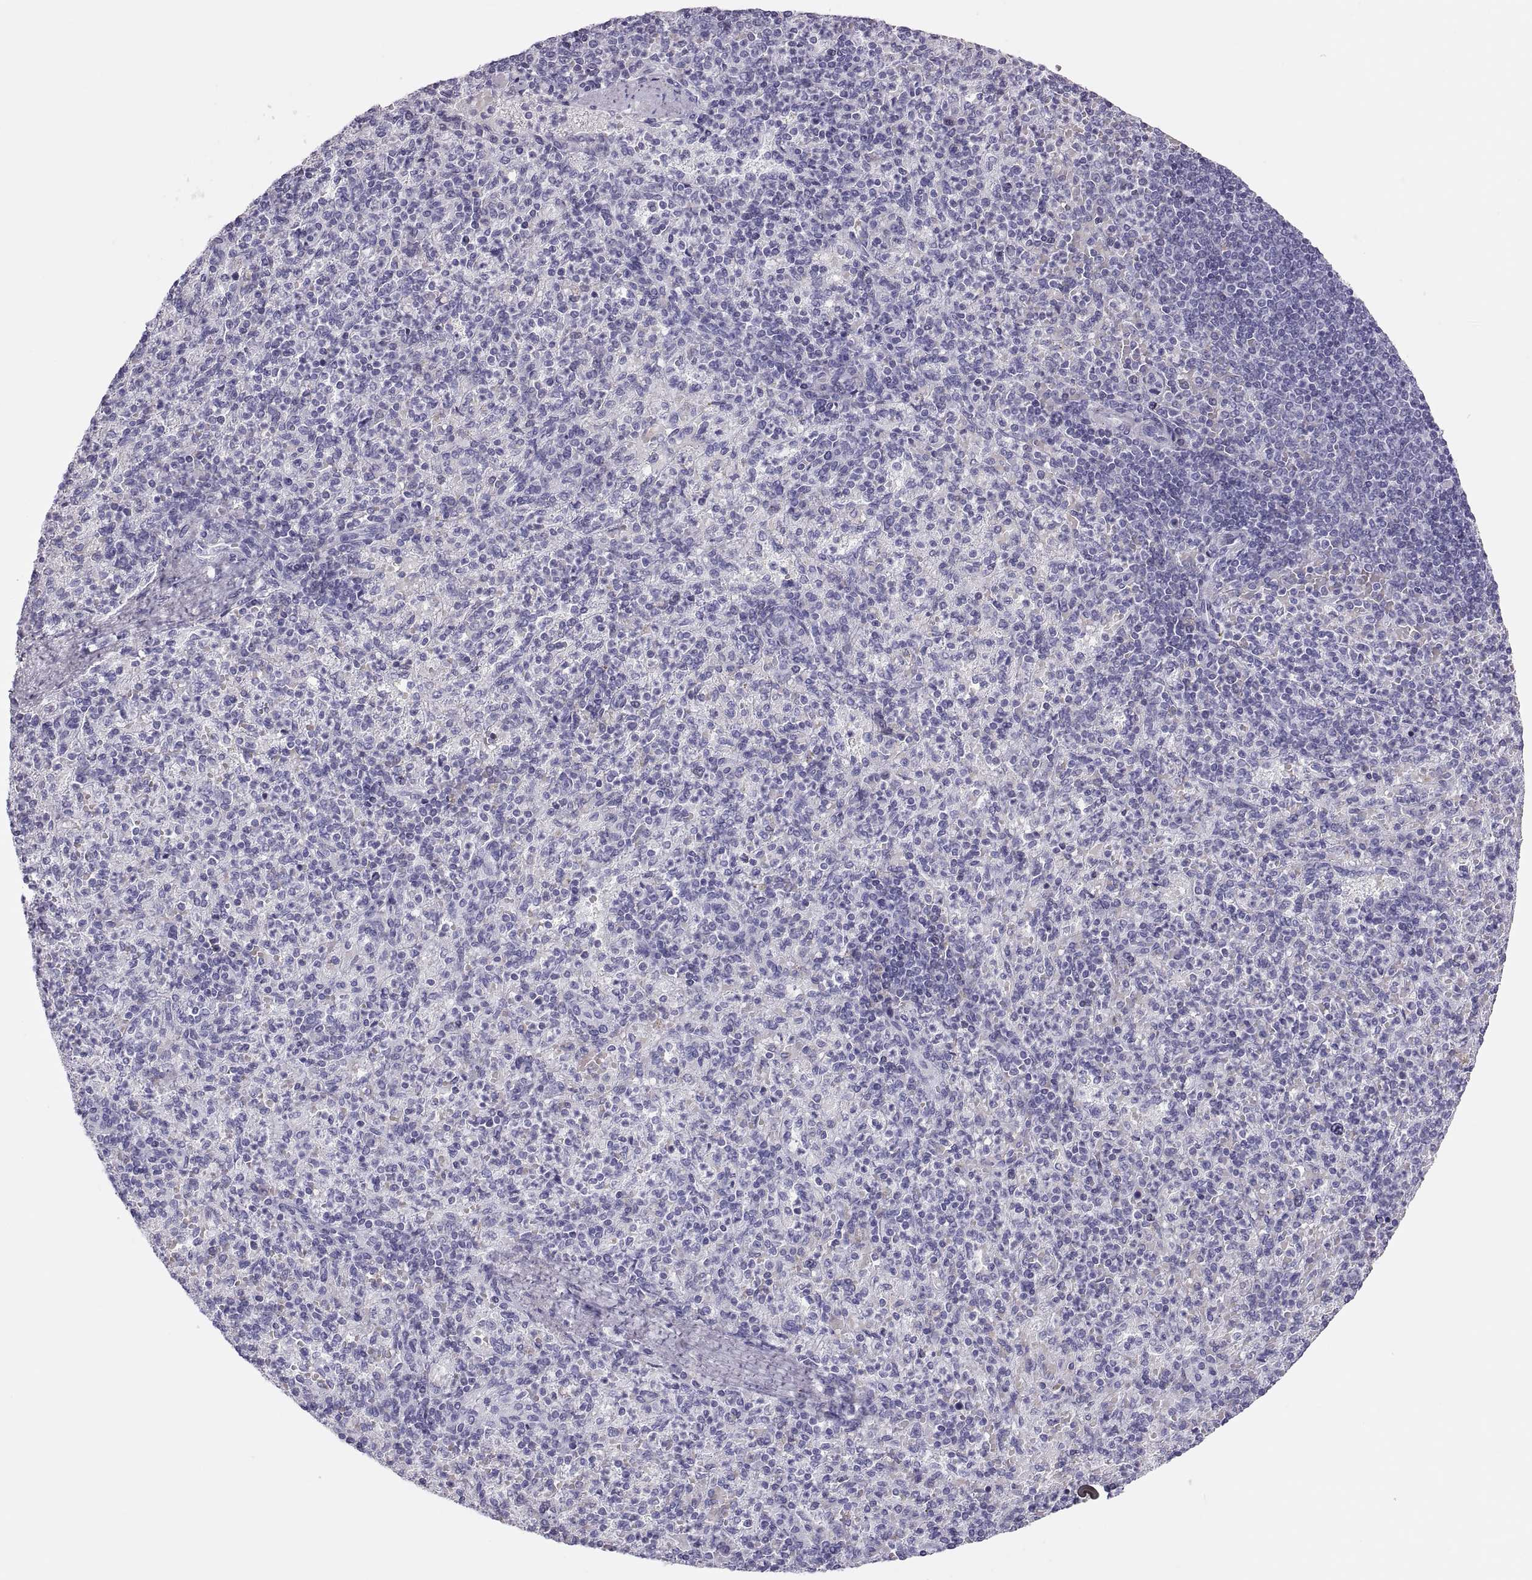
{"staining": {"intensity": "negative", "quantity": "none", "location": "none"}, "tissue": "spleen", "cell_type": "Cells in red pulp", "image_type": "normal", "snomed": [{"axis": "morphology", "description": "Normal tissue, NOS"}, {"axis": "topography", "description": "Spleen"}], "caption": "This is an immunohistochemistry histopathology image of normal human spleen. There is no positivity in cells in red pulp.", "gene": "SEMG1", "patient": {"sex": "female", "age": 74}}